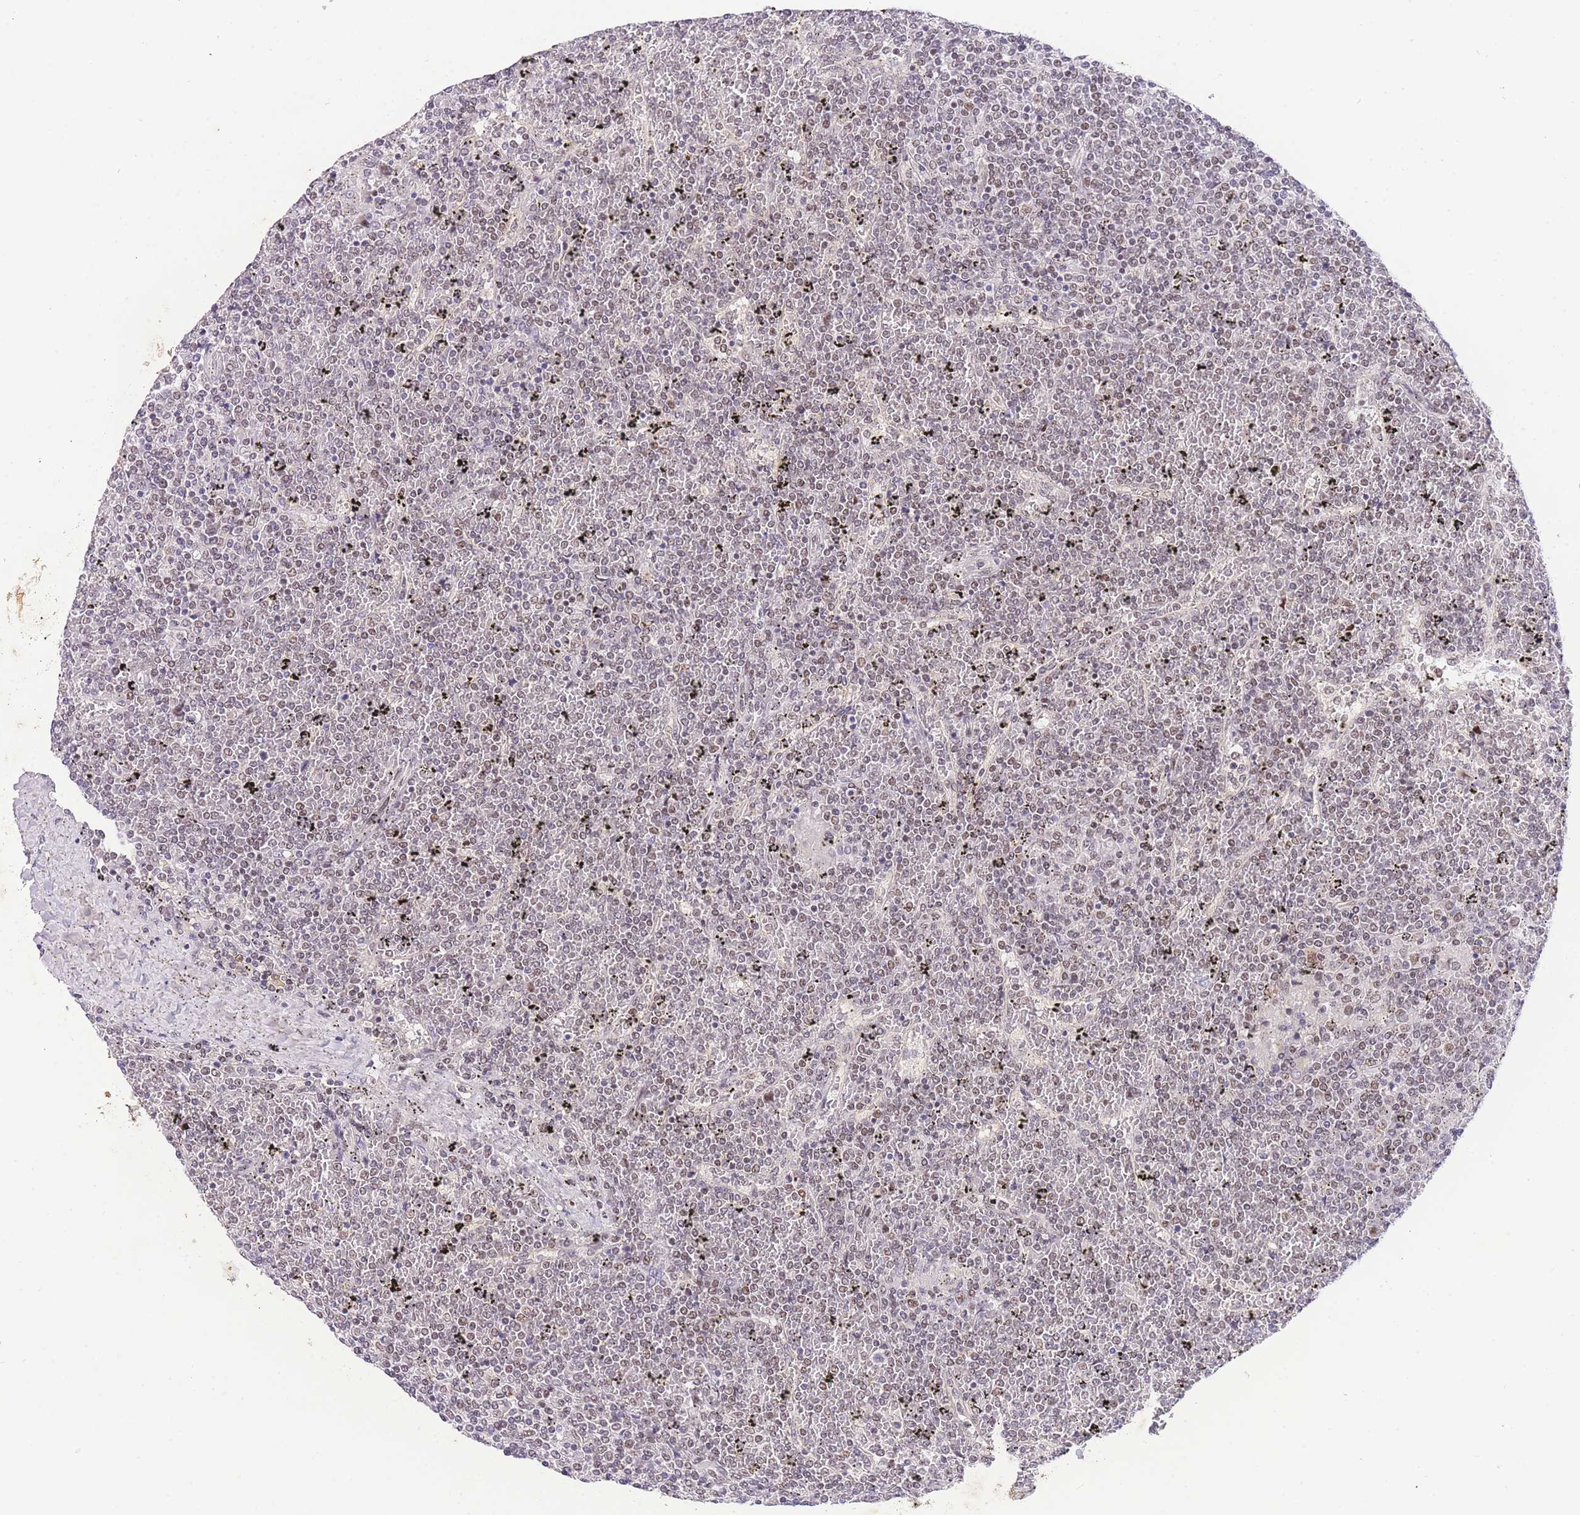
{"staining": {"intensity": "weak", "quantity": ">75%", "location": "nuclear"}, "tissue": "lymphoma", "cell_type": "Tumor cells", "image_type": "cancer", "snomed": [{"axis": "morphology", "description": "Malignant lymphoma, non-Hodgkin's type, Low grade"}, {"axis": "topography", "description": "Spleen"}], "caption": "Lymphoma stained with a brown dye displays weak nuclear positive staining in approximately >75% of tumor cells.", "gene": "SLC35F2", "patient": {"sex": "female", "age": 19}}